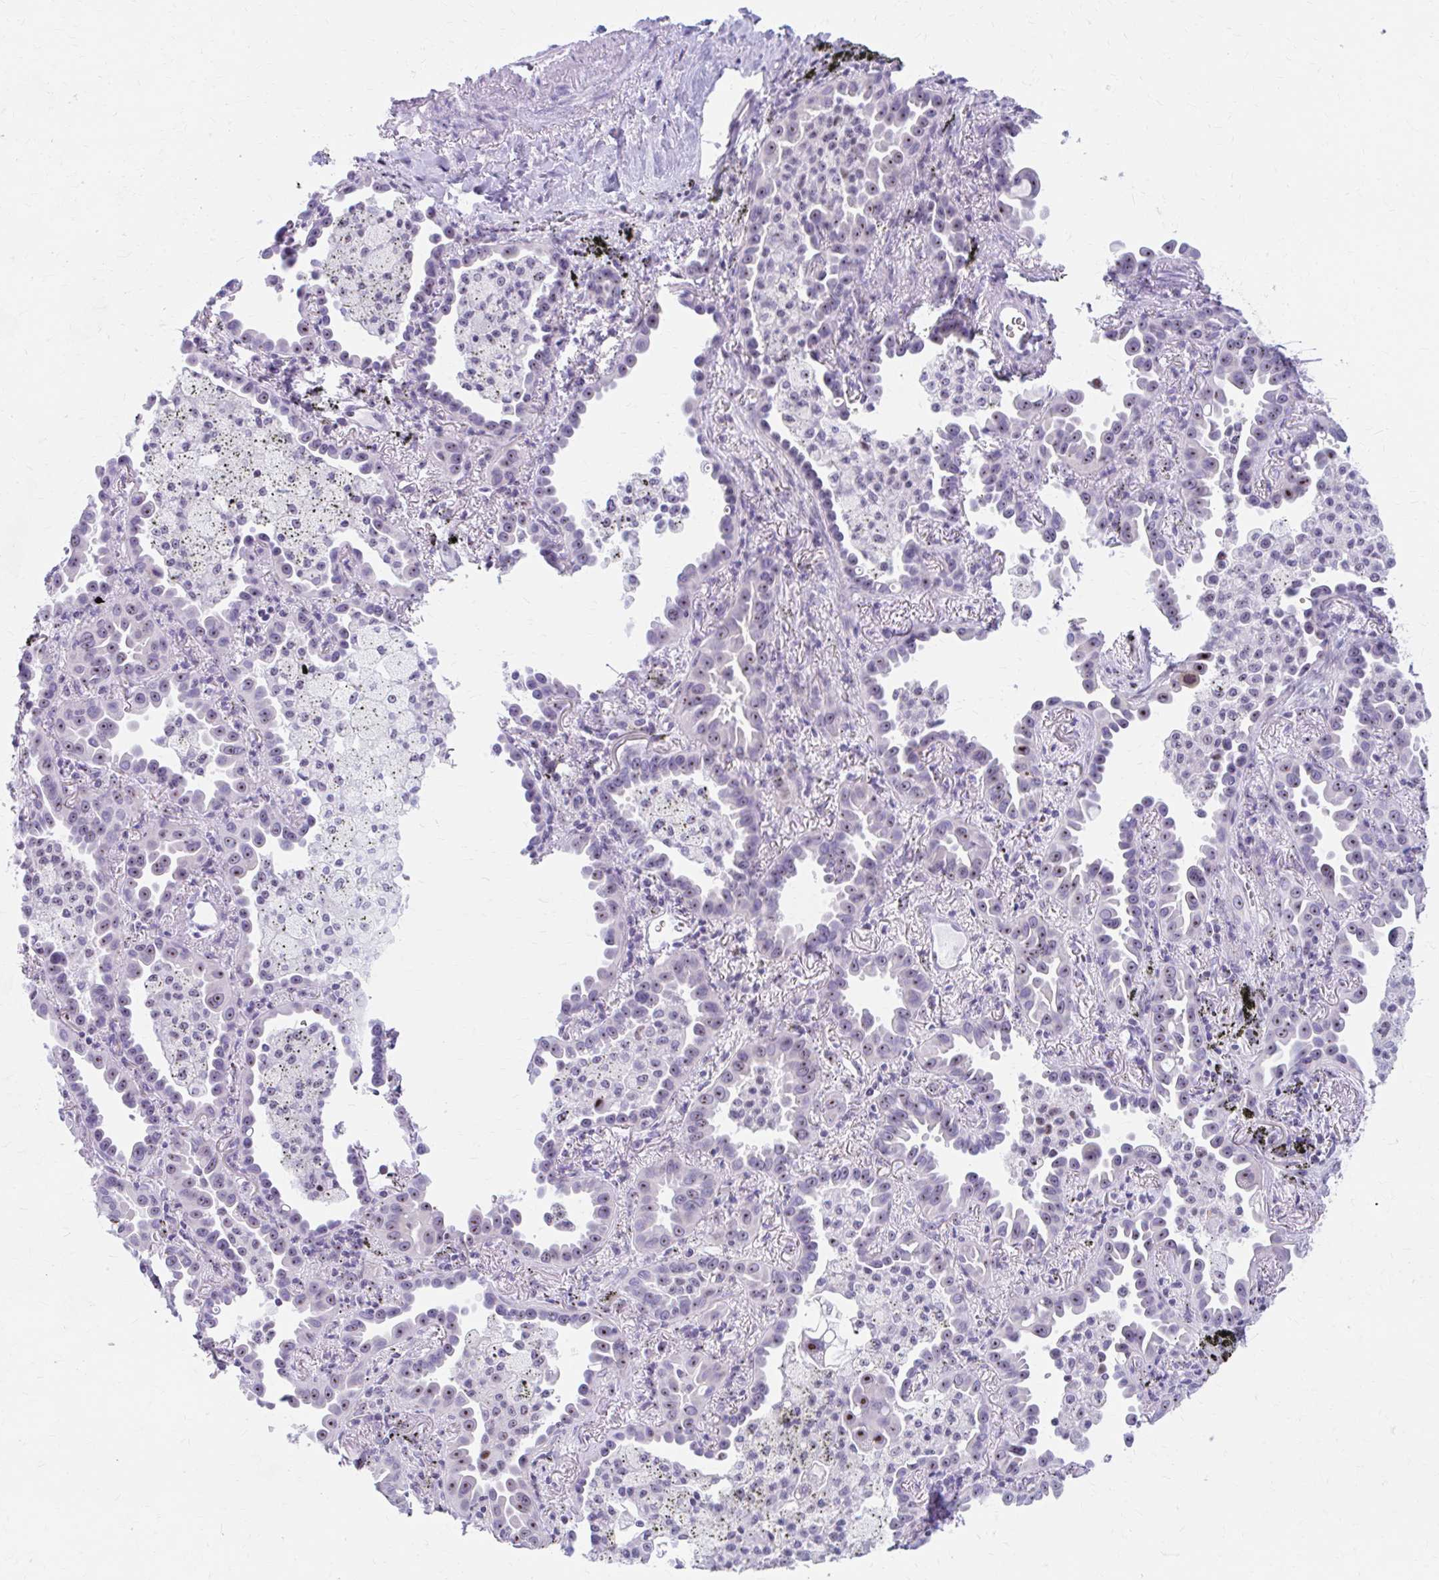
{"staining": {"intensity": "moderate", "quantity": ">75%", "location": "nuclear"}, "tissue": "lung cancer", "cell_type": "Tumor cells", "image_type": "cancer", "snomed": [{"axis": "morphology", "description": "Adenocarcinoma, NOS"}, {"axis": "topography", "description": "Lung"}], "caption": "This histopathology image exhibits immunohistochemistry (IHC) staining of lung cancer (adenocarcinoma), with medium moderate nuclear staining in approximately >75% of tumor cells.", "gene": "FTSJ3", "patient": {"sex": "male", "age": 68}}